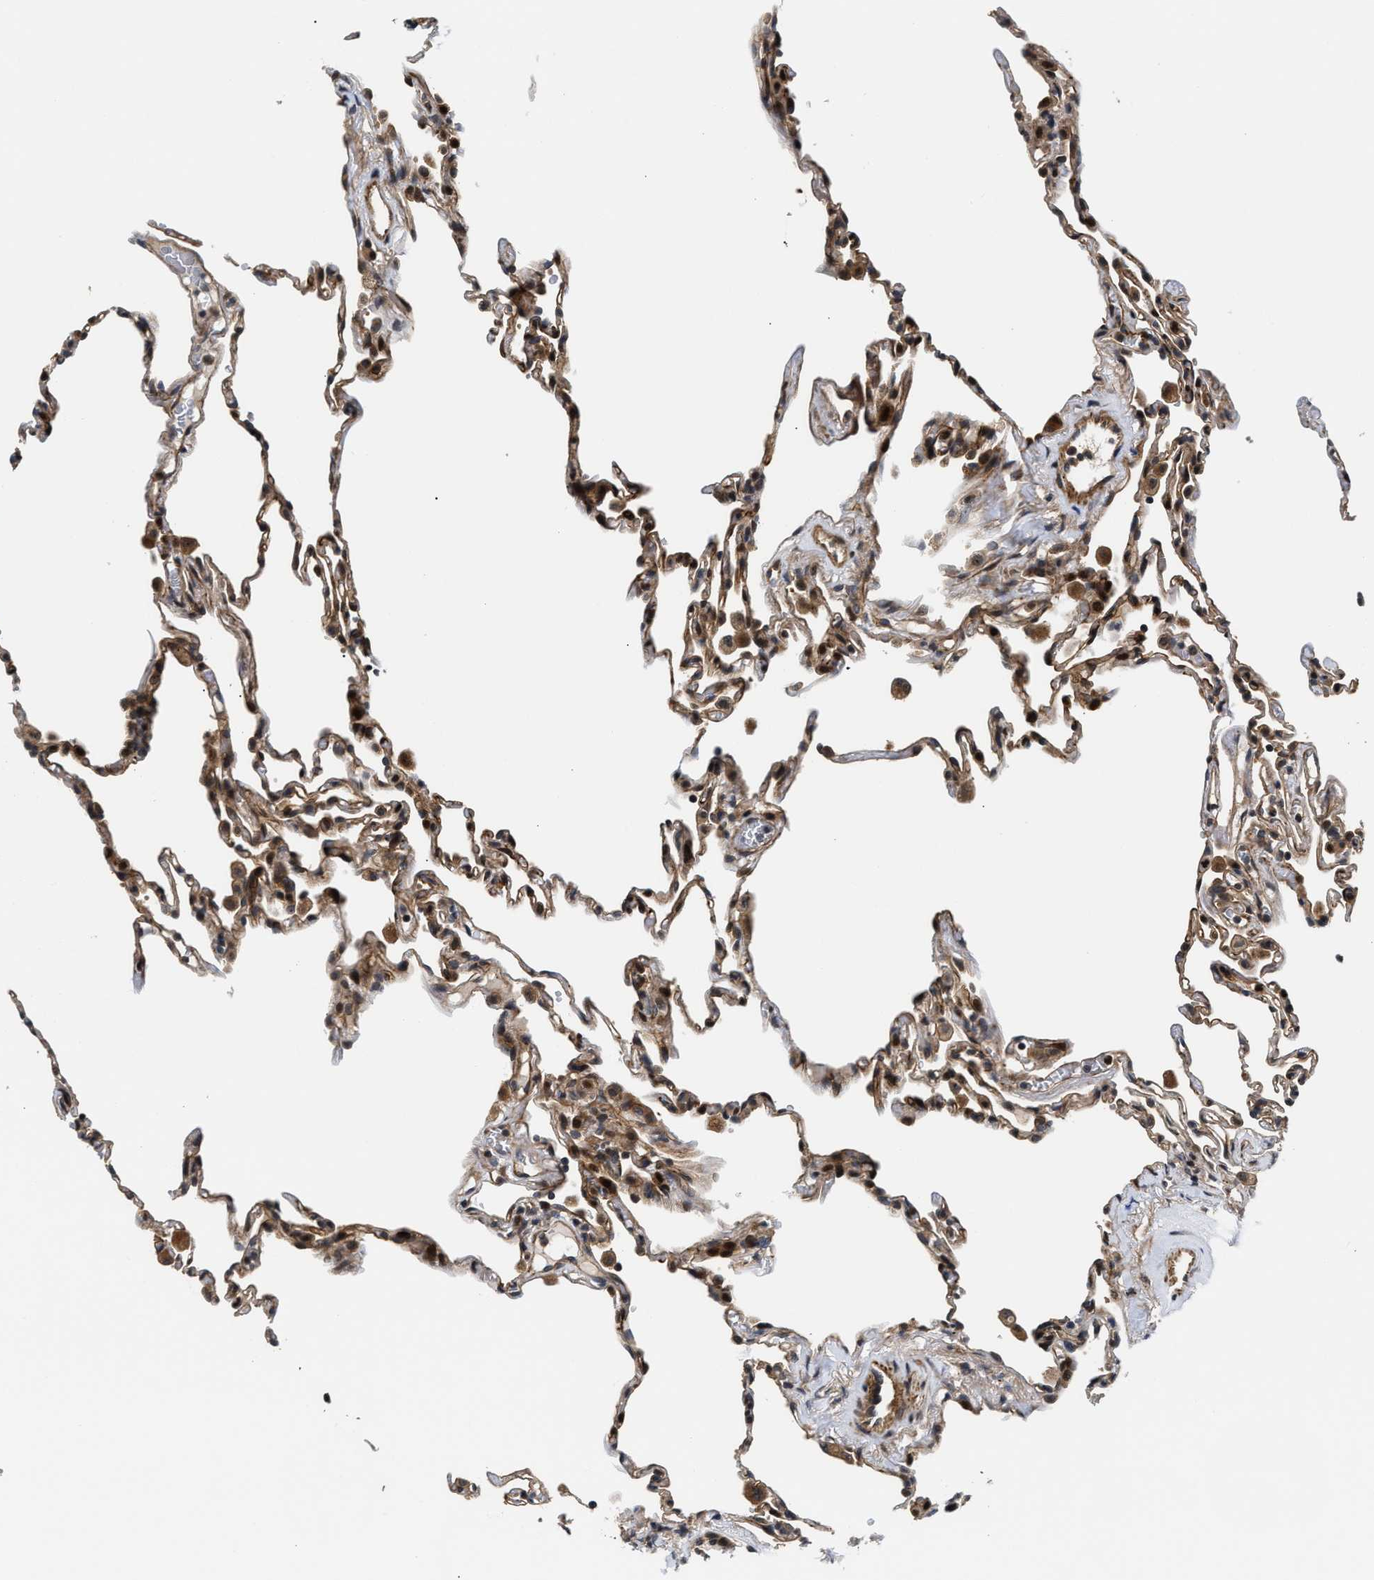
{"staining": {"intensity": "strong", "quantity": "25%-75%", "location": "cytoplasmic/membranous,nuclear"}, "tissue": "lung", "cell_type": "Alveolar cells", "image_type": "normal", "snomed": [{"axis": "morphology", "description": "Normal tissue, NOS"}, {"axis": "topography", "description": "Lung"}], "caption": "Protein staining of benign lung shows strong cytoplasmic/membranous,nuclear expression in approximately 25%-75% of alveolar cells.", "gene": "ALDH3A2", "patient": {"sex": "male", "age": 59}}